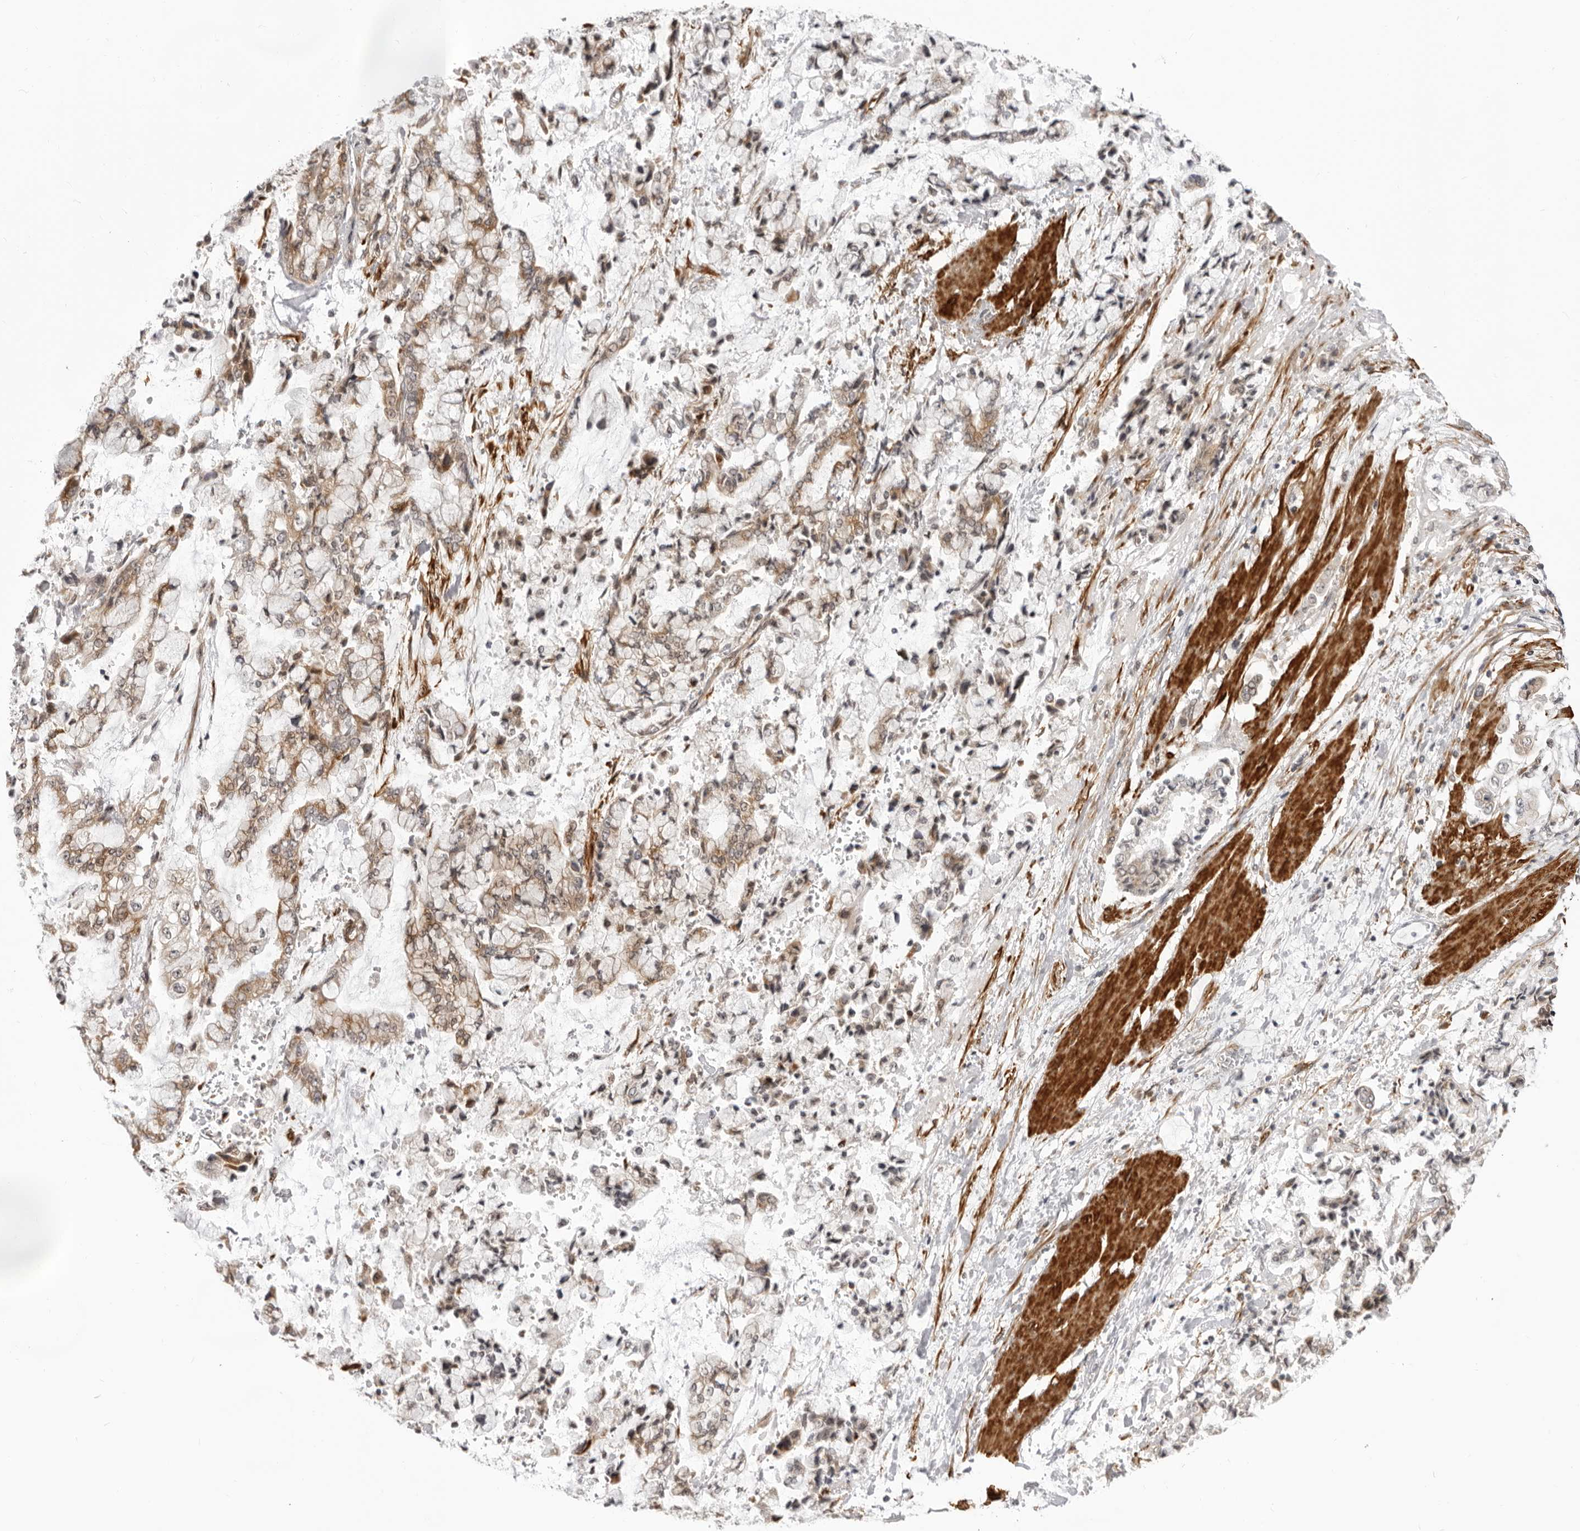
{"staining": {"intensity": "moderate", "quantity": ">75%", "location": "cytoplasmic/membranous"}, "tissue": "stomach cancer", "cell_type": "Tumor cells", "image_type": "cancer", "snomed": [{"axis": "morphology", "description": "Normal tissue, NOS"}, {"axis": "morphology", "description": "Adenocarcinoma, NOS"}, {"axis": "topography", "description": "Stomach, upper"}, {"axis": "topography", "description": "Stomach"}], "caption": "Immunohistochemistry (IHC) image of human adenocarcinoma (stomach) stained for a protein (brown), which exhibits medium levels of moderate cytoplasmic/membranous staining in approximately >75% of tumor cells.", "gene": "SRGAP2", "patient": {"sex": "male", "age": 76}}